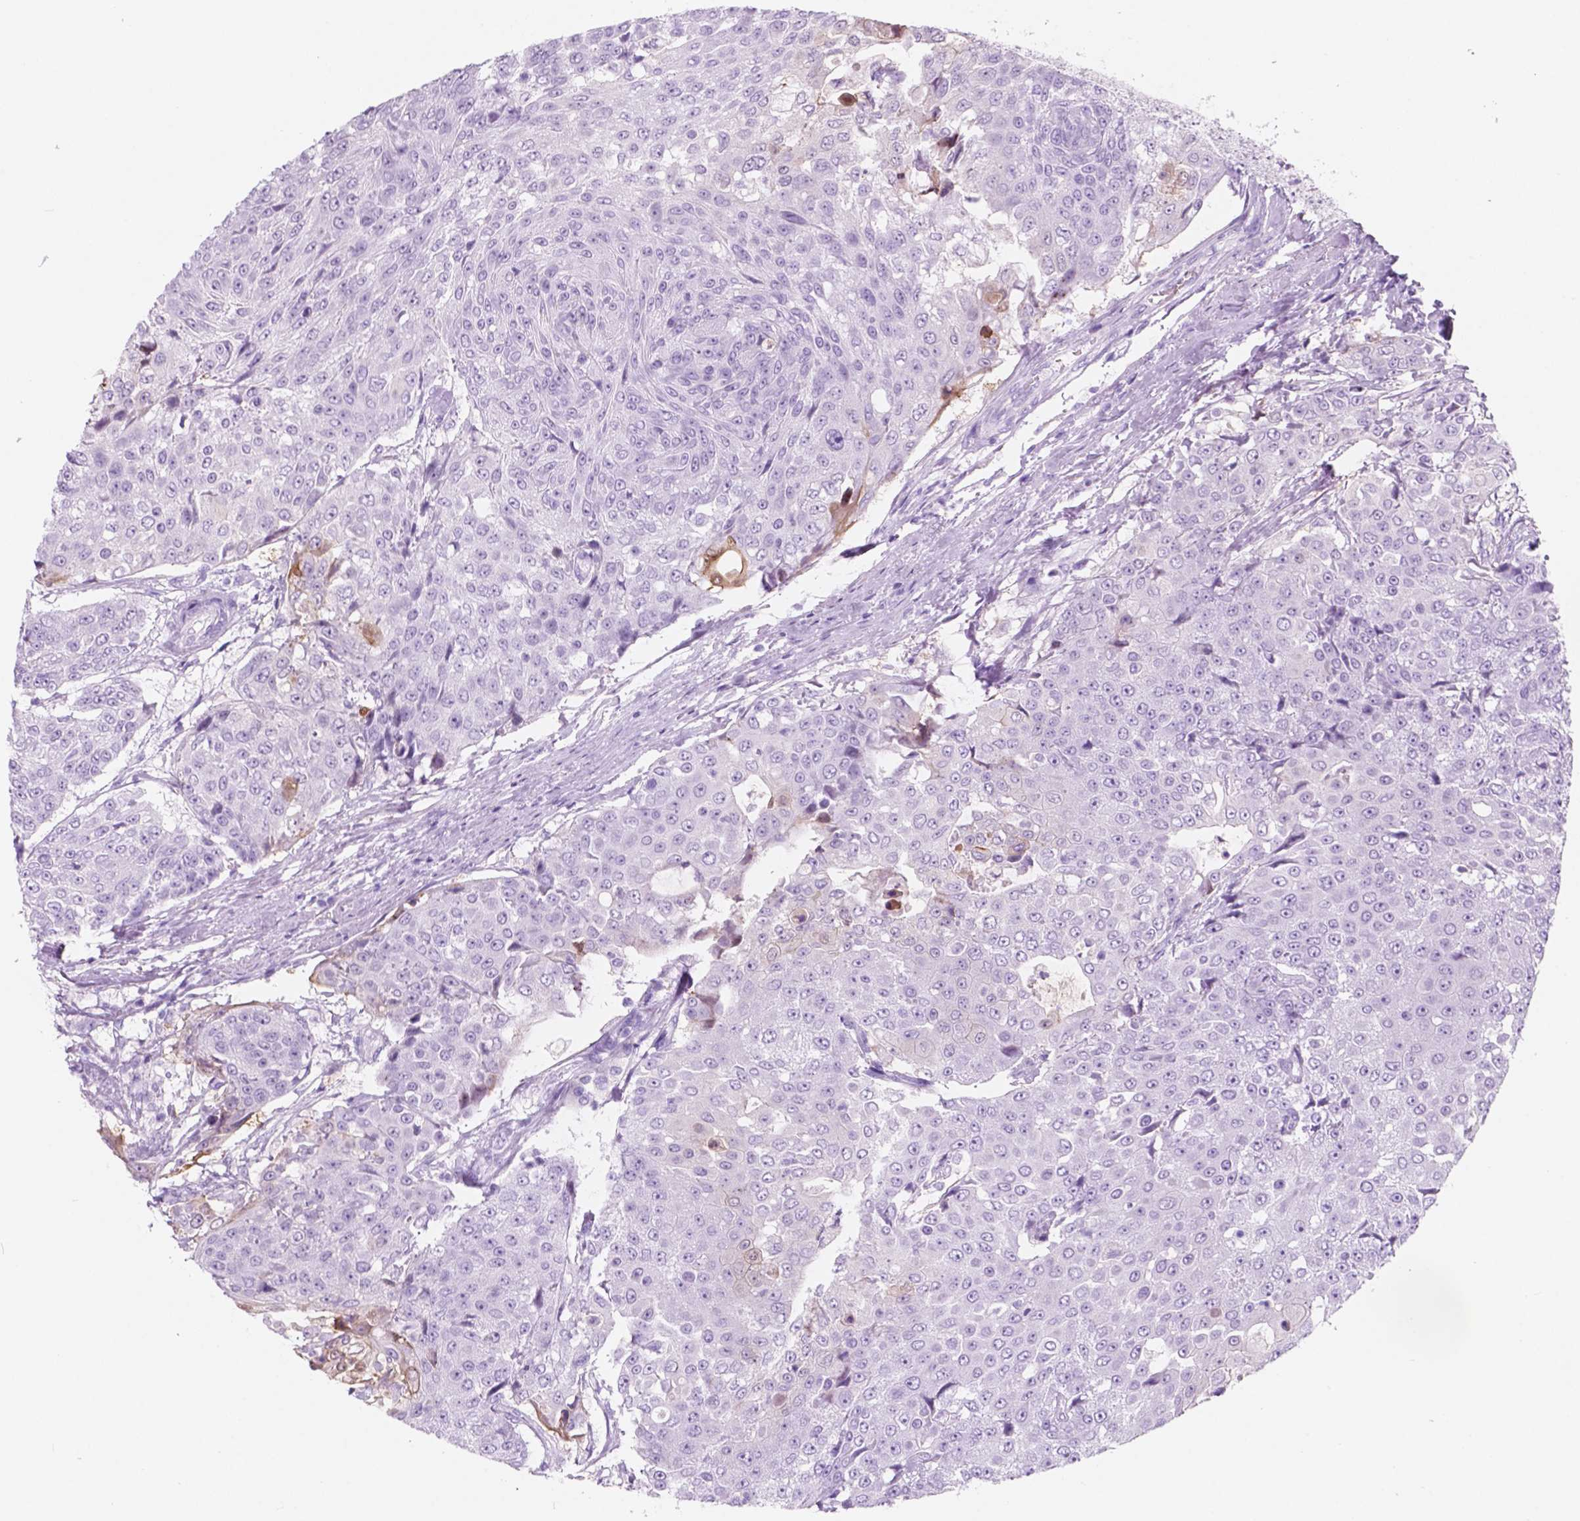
{"staining": {"intensity": "negative", "quantity": "none", "location": "none"}, "tissue": "urothelial cancer", "cell_type": "Tumor cells", "image_type": "cancer", "snomed": [{"axis": "morphology", "description": "Urothelial carcinoma, High grade"}, {"axis": "topography", "description": "Urinary bladder"}], "caption": "The immunohistochemistry photomicrograph has no significant positivity in tumor cells of high-grade urothelial carcinoma tissue. The staining is performed using DAB (3,3'-diaminobenzidine) brown chromogen with nuclei counter-stained in using hematoxylin.", "gene": "CUZD1", "patient": {"sex": "female", "age": 63}}